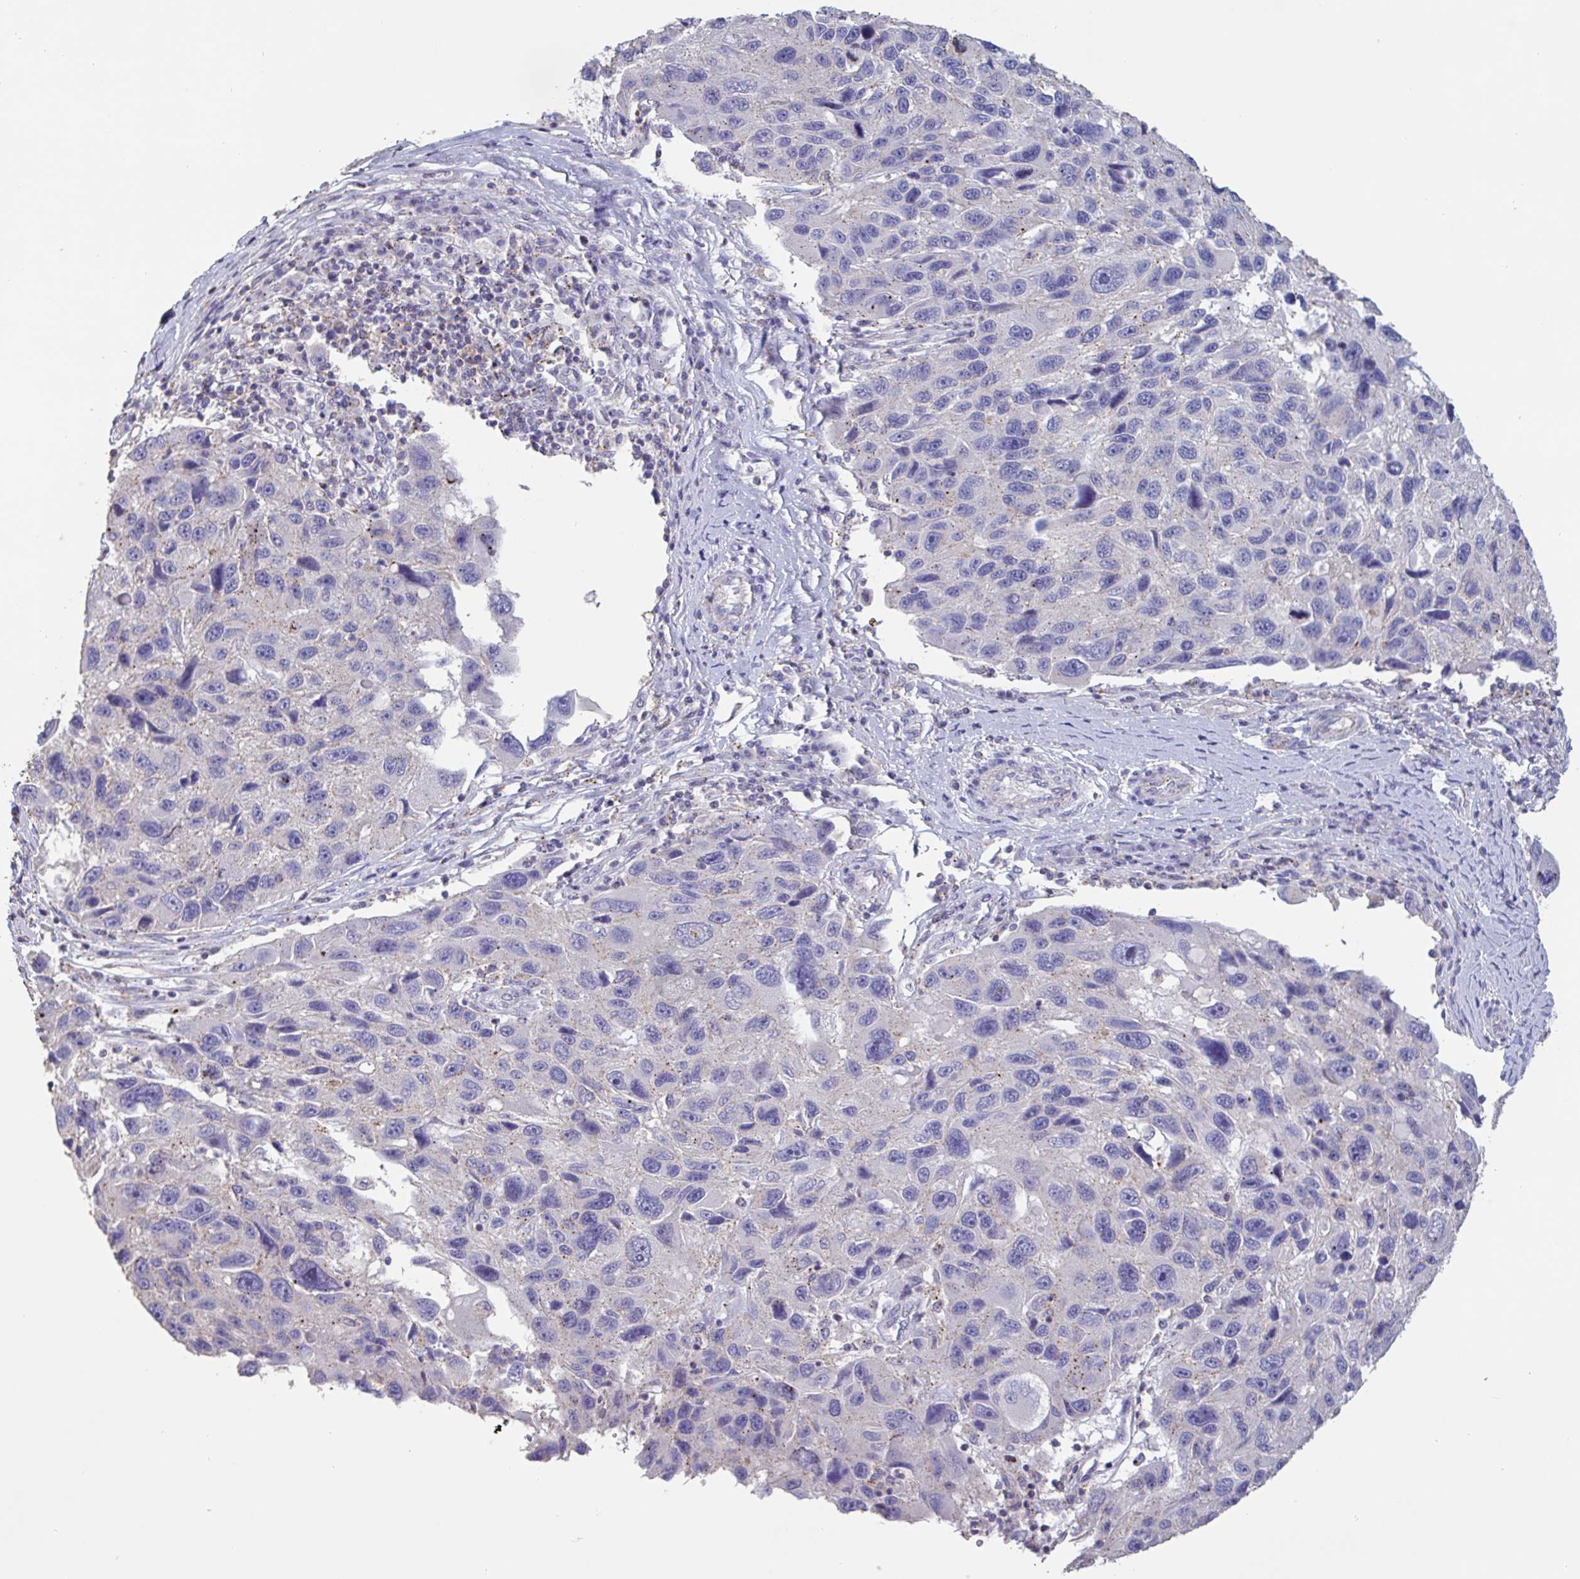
{"staining": {"intensity": "negative", "quantity": "none", "location": "none"}, "tissue": "melanoma", "cell_type": "Tumor cells", "image_type": "cancer", "snomed": [{"axis": "morphology", "description": "Malignant melanoma, NOS"}, {"axis": "topography", "description": "Skin"}], "caption": "DAB immunohistochemical staining of malignant melanoma exhibits no significant staining in tumor cells.", "gene": "CHMP5", "patient": {"sex": "male", "age": 53}}